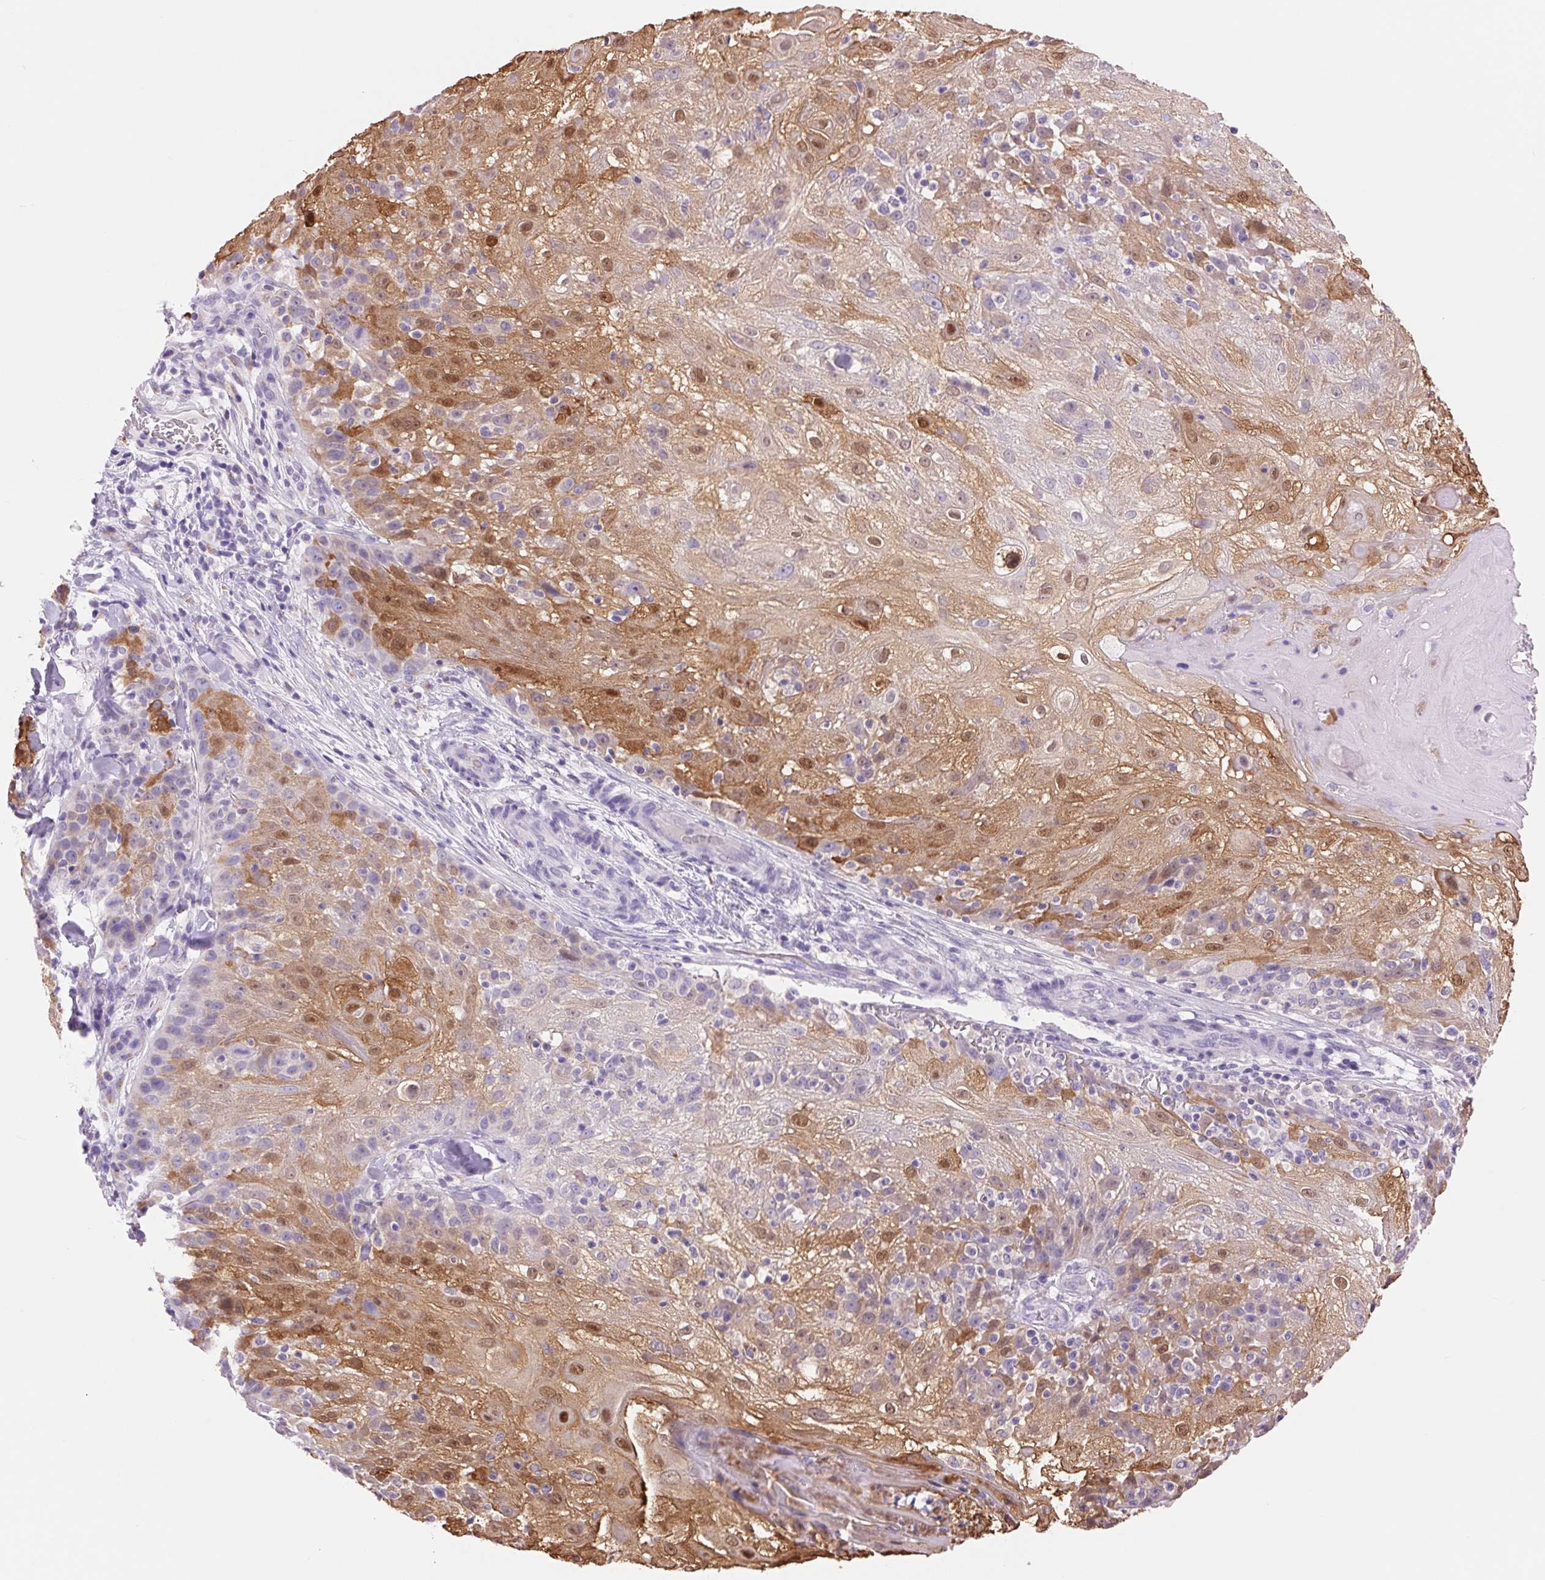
{"staining": {"intensity": "moderate", "quantity": "25%-75%", "location": "cytoplasmic/membranous,nuclear"}, "tissue": "skin cancer", "cell_type": "Tumor cells", "image_type": "cancer", "snomed": [{"axis": "morphology", "description": "Normal tissue, NOS"}, {"axis": "morphology", "description": "Squamous cell carcinoma, NOS"}, {"axis": "topography", "description": "Skin"}], "caption": "The immunohistochemical stain highlights moderate cytoplasmic/membranous and nuclear staining in tumor cells of skin cancer tissue.", "gene": "SERPINB3", "patient": {"sex": "female", "age": 83}}